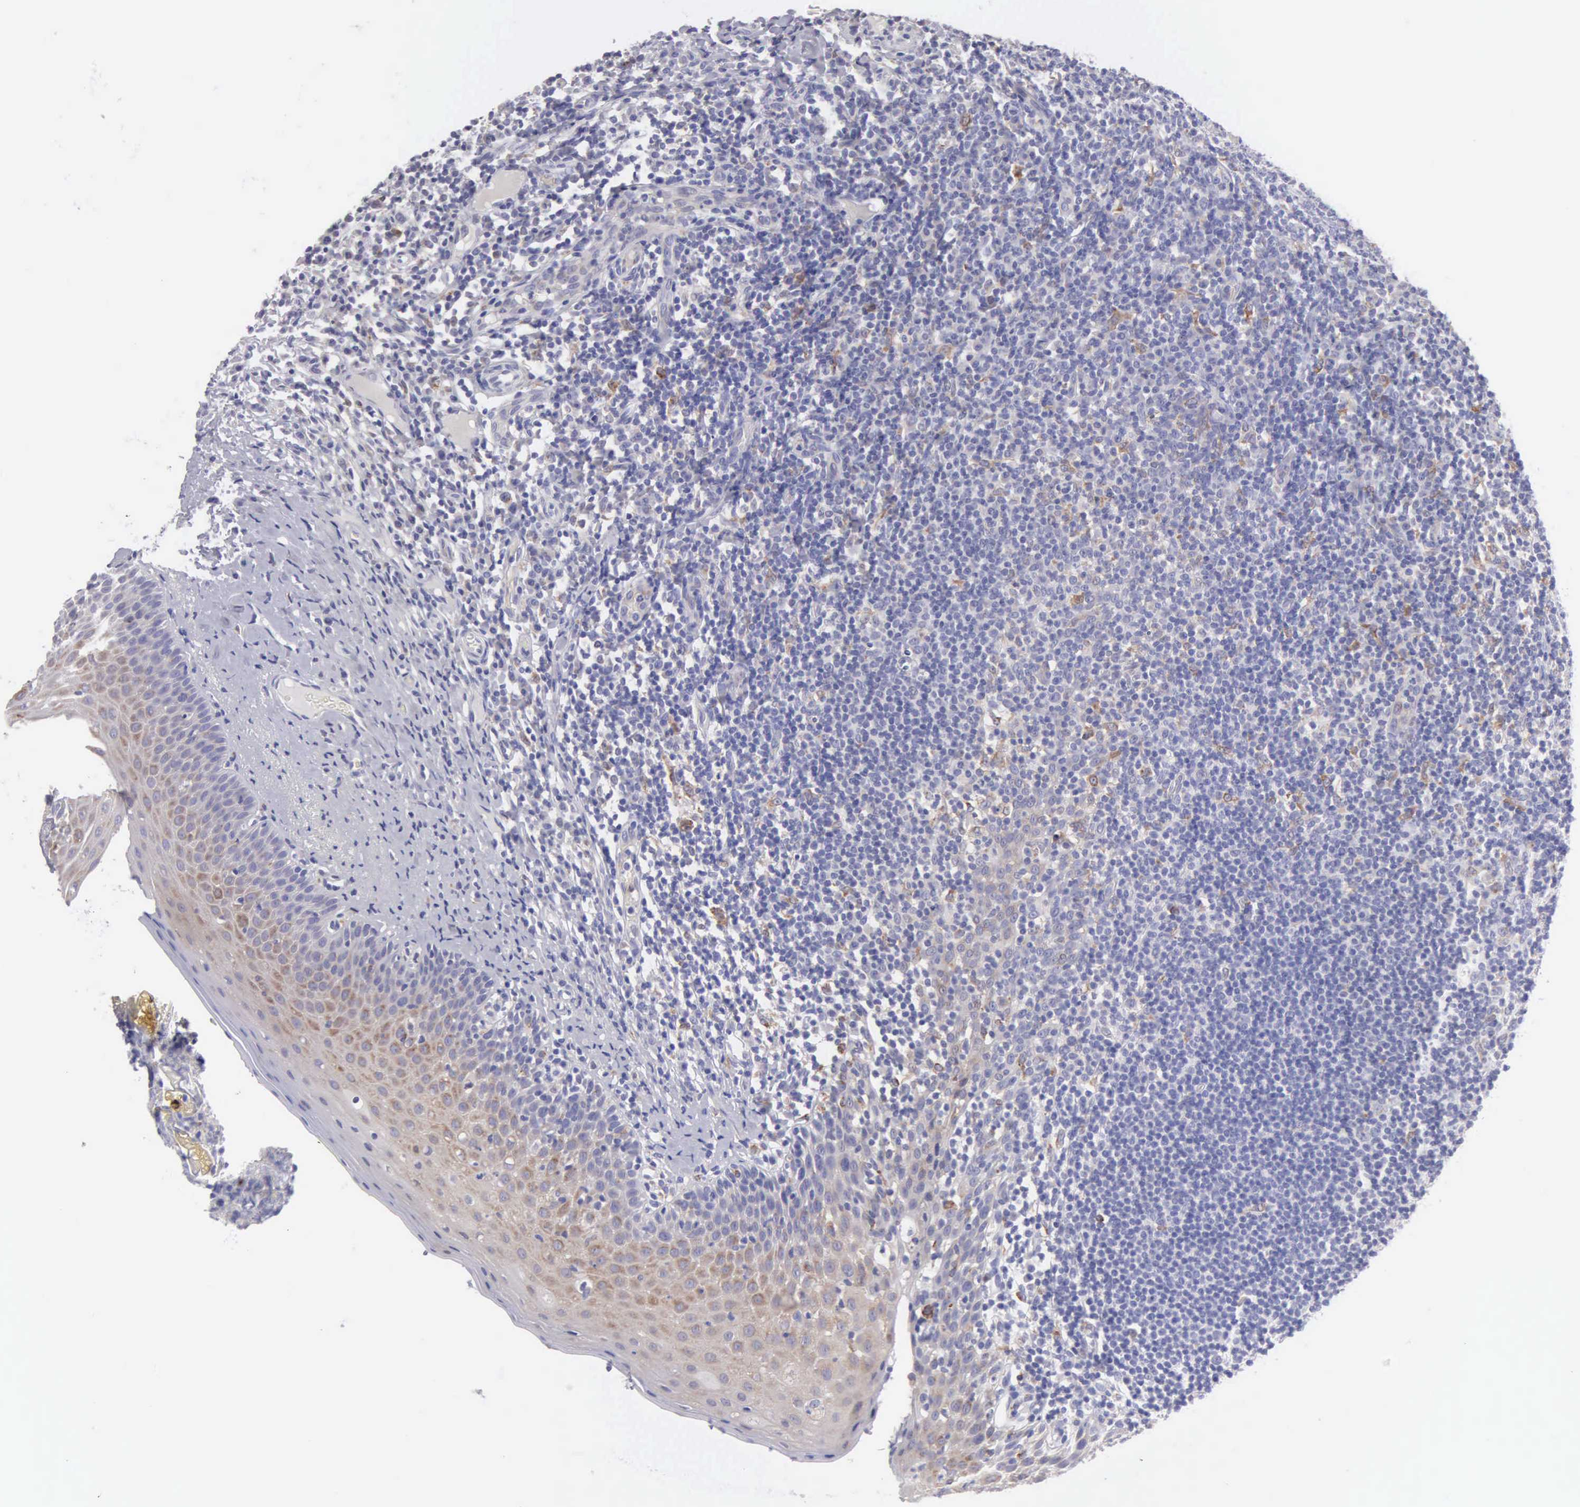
{"staining": {"intensity": "weak", "quantity": "<25%", "location": "cytoplasmic/membranous"}, "tissue": "tonsil", "cell_type": "Germinal center cells", "image_type": "normal", "snomed": [{"axis": "morphology", "description": "Normal tissue, NOS"}, {"axis": "topography", "description": "Tonsil"}], "caption": "Tonsil stained for a protein using IHC reveals no staining germinal center cells.", "gene": "TYRP1", "patient": {"sex": "male", "age": 6}}